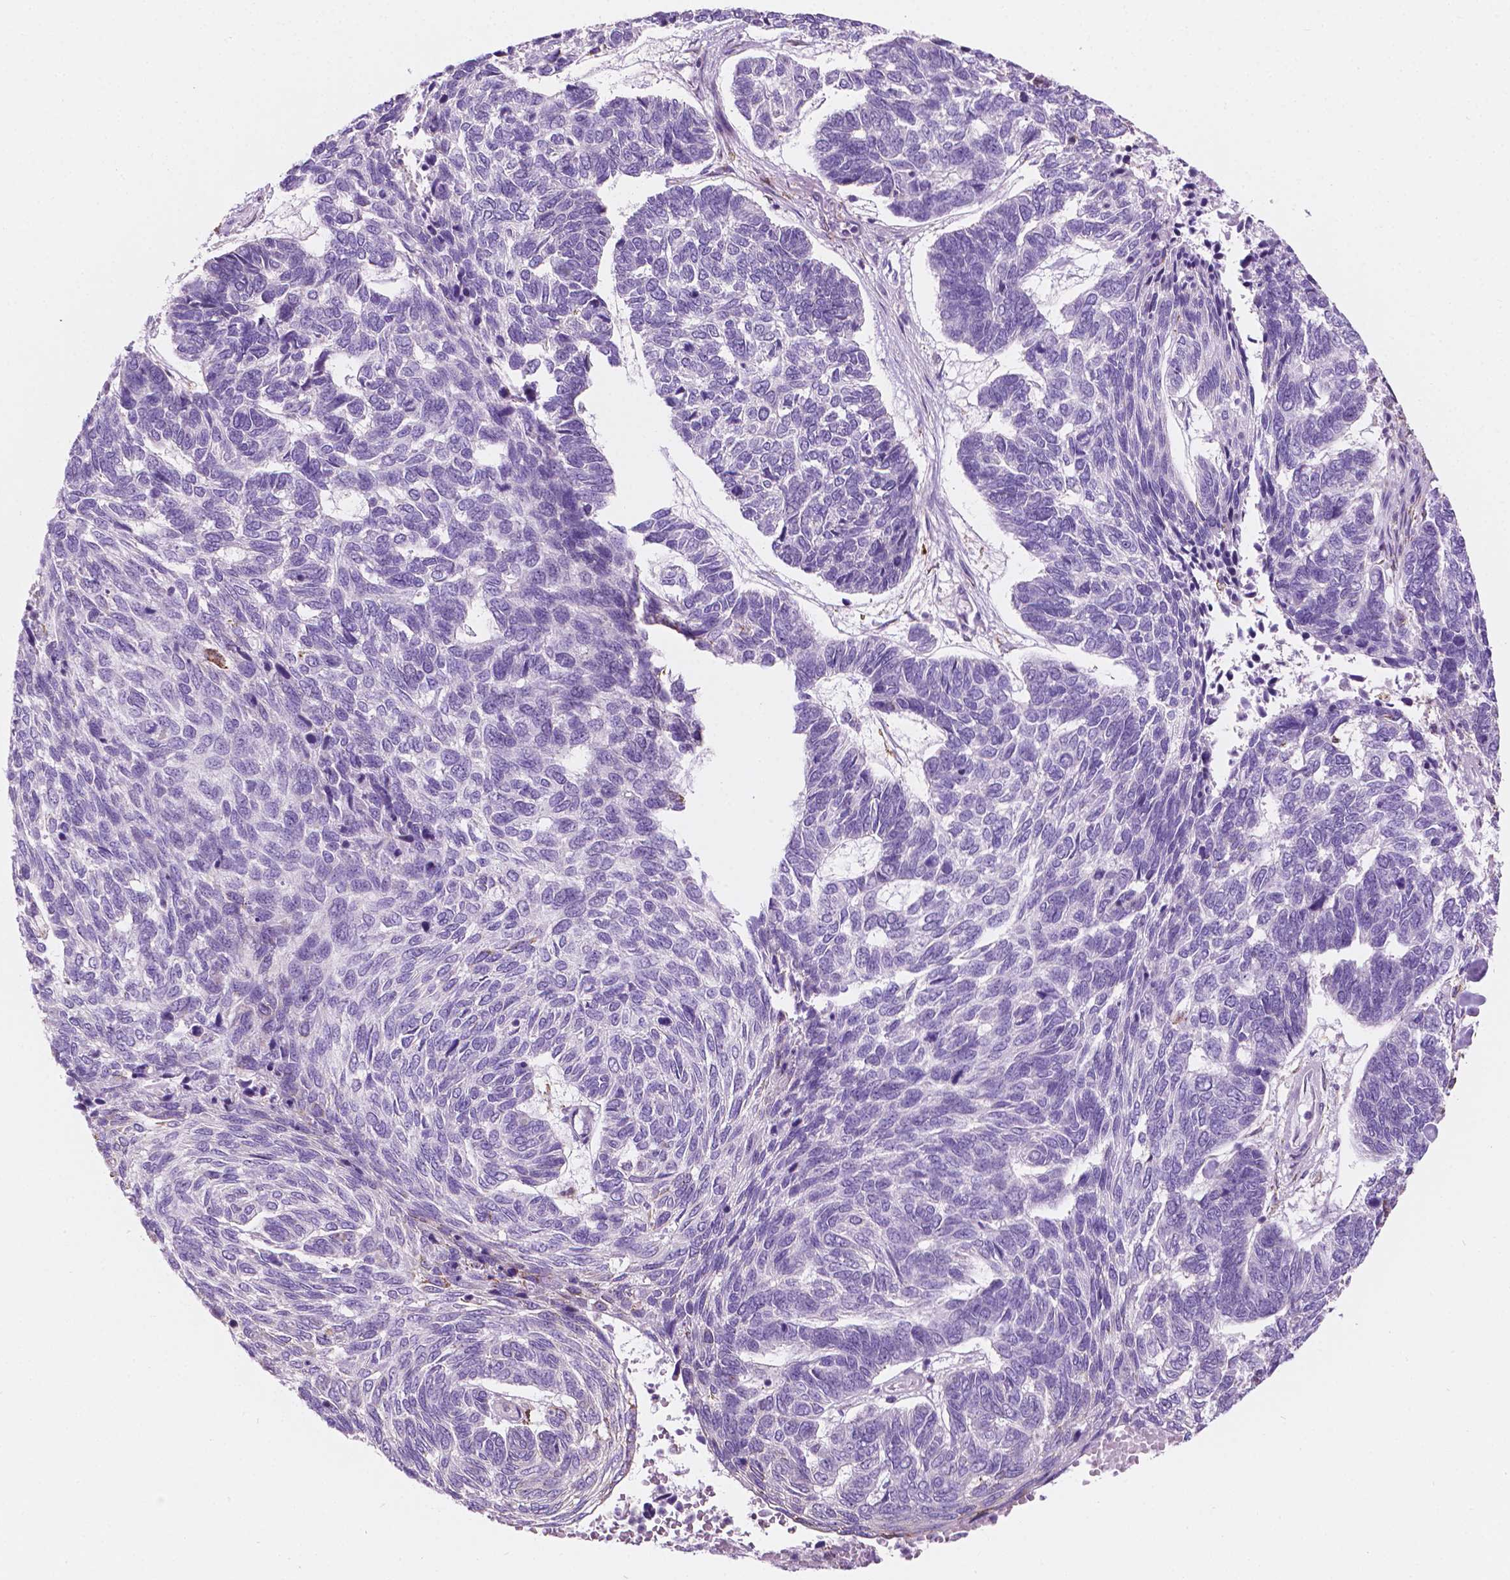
{"staining": {"intensity": "negative", "quantity": "none", "location": "none"}, "tissue": "skin cancer", "cell_type": "Tumor cells", "image_type": "cancer", "snomed": [{"axis": "morphology", "description": "Basal cell carcinoma"}, {"axis": "topography", "description": "Skin"}], "caption": "Protein analysis of skin cancer shows no significant staining in tumor cells.", "gene": "NOS1AP", "patient": {"sex": "female", "age": 65}}